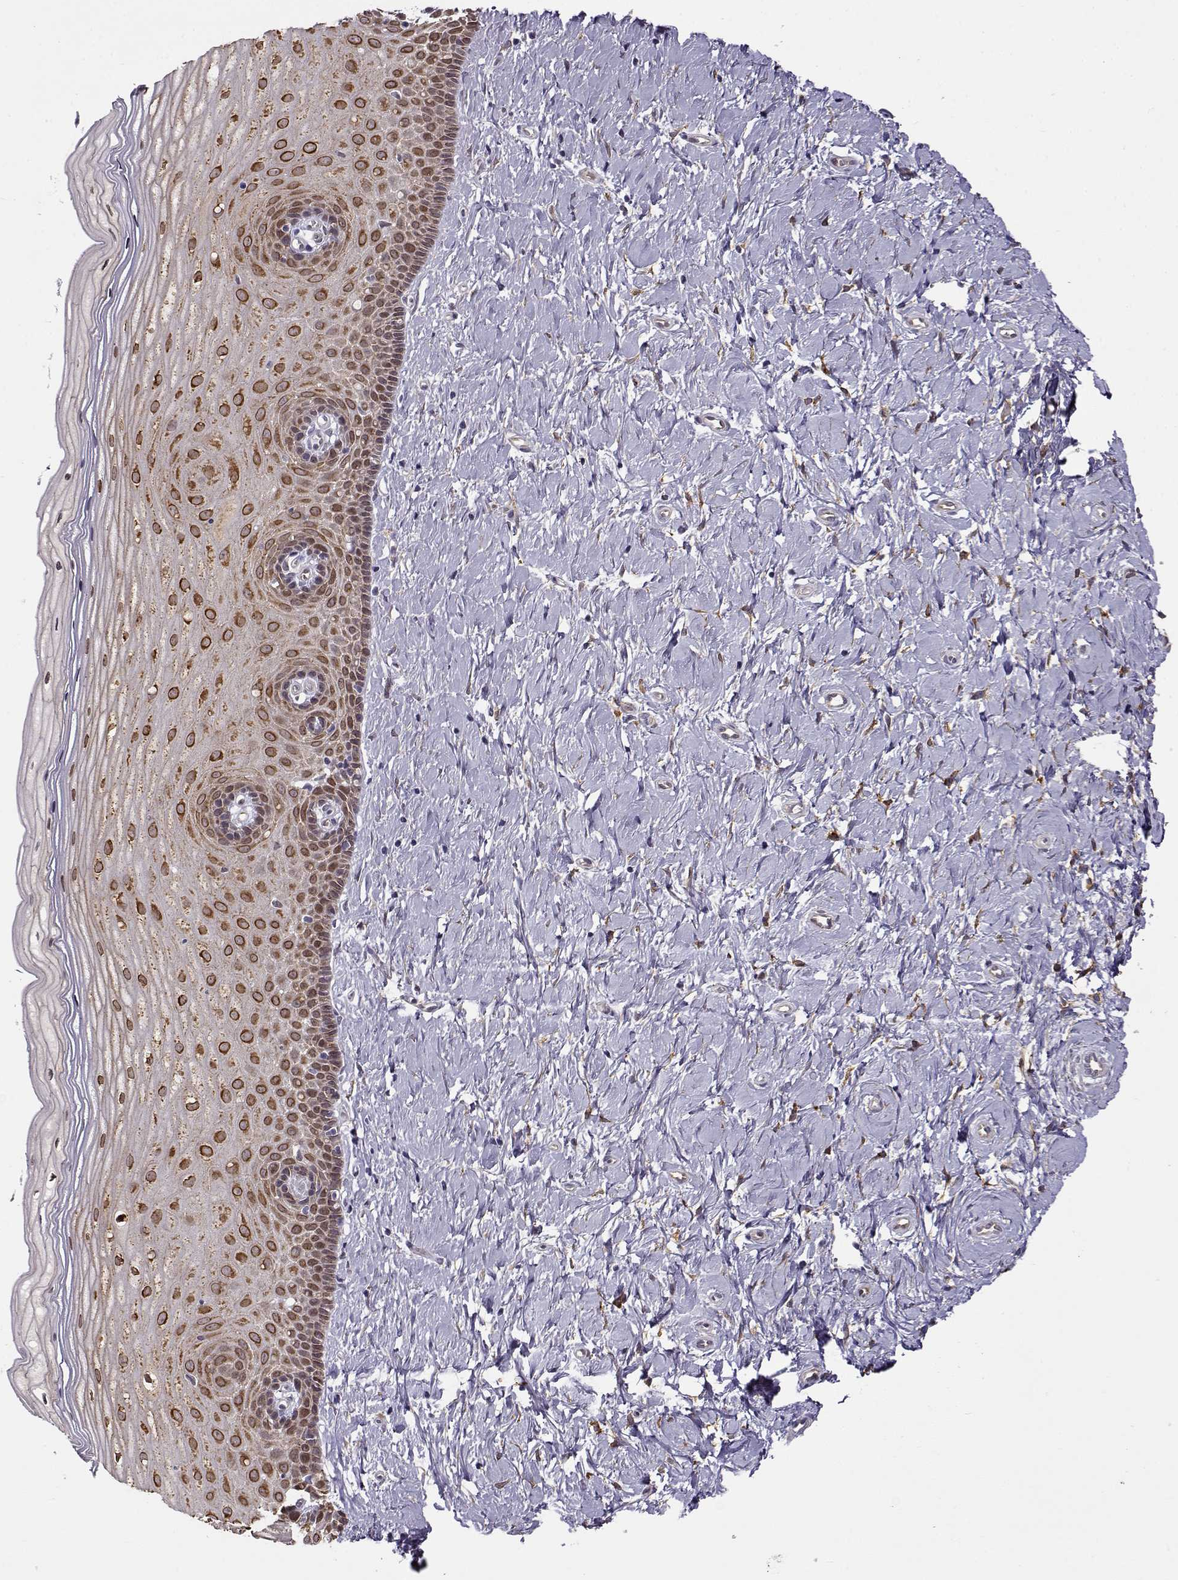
{"staining": {"intensity": "negative", "quantity": "none", "location": "none"}, "tissue": "cervix", "cell_type": "Glandular cells", "image_type": "normal", "snomed": [{"axis": "morphology", "description": "Normal tissue, NOS"}, {"axis": "topography", "description": "Cervix"}], "caption": "Protein analysis of unremarkable cervix displays no significant positivity in glandular cells.", "gene": "BACH1", "patient": {"sex": "female", "age": 37}}